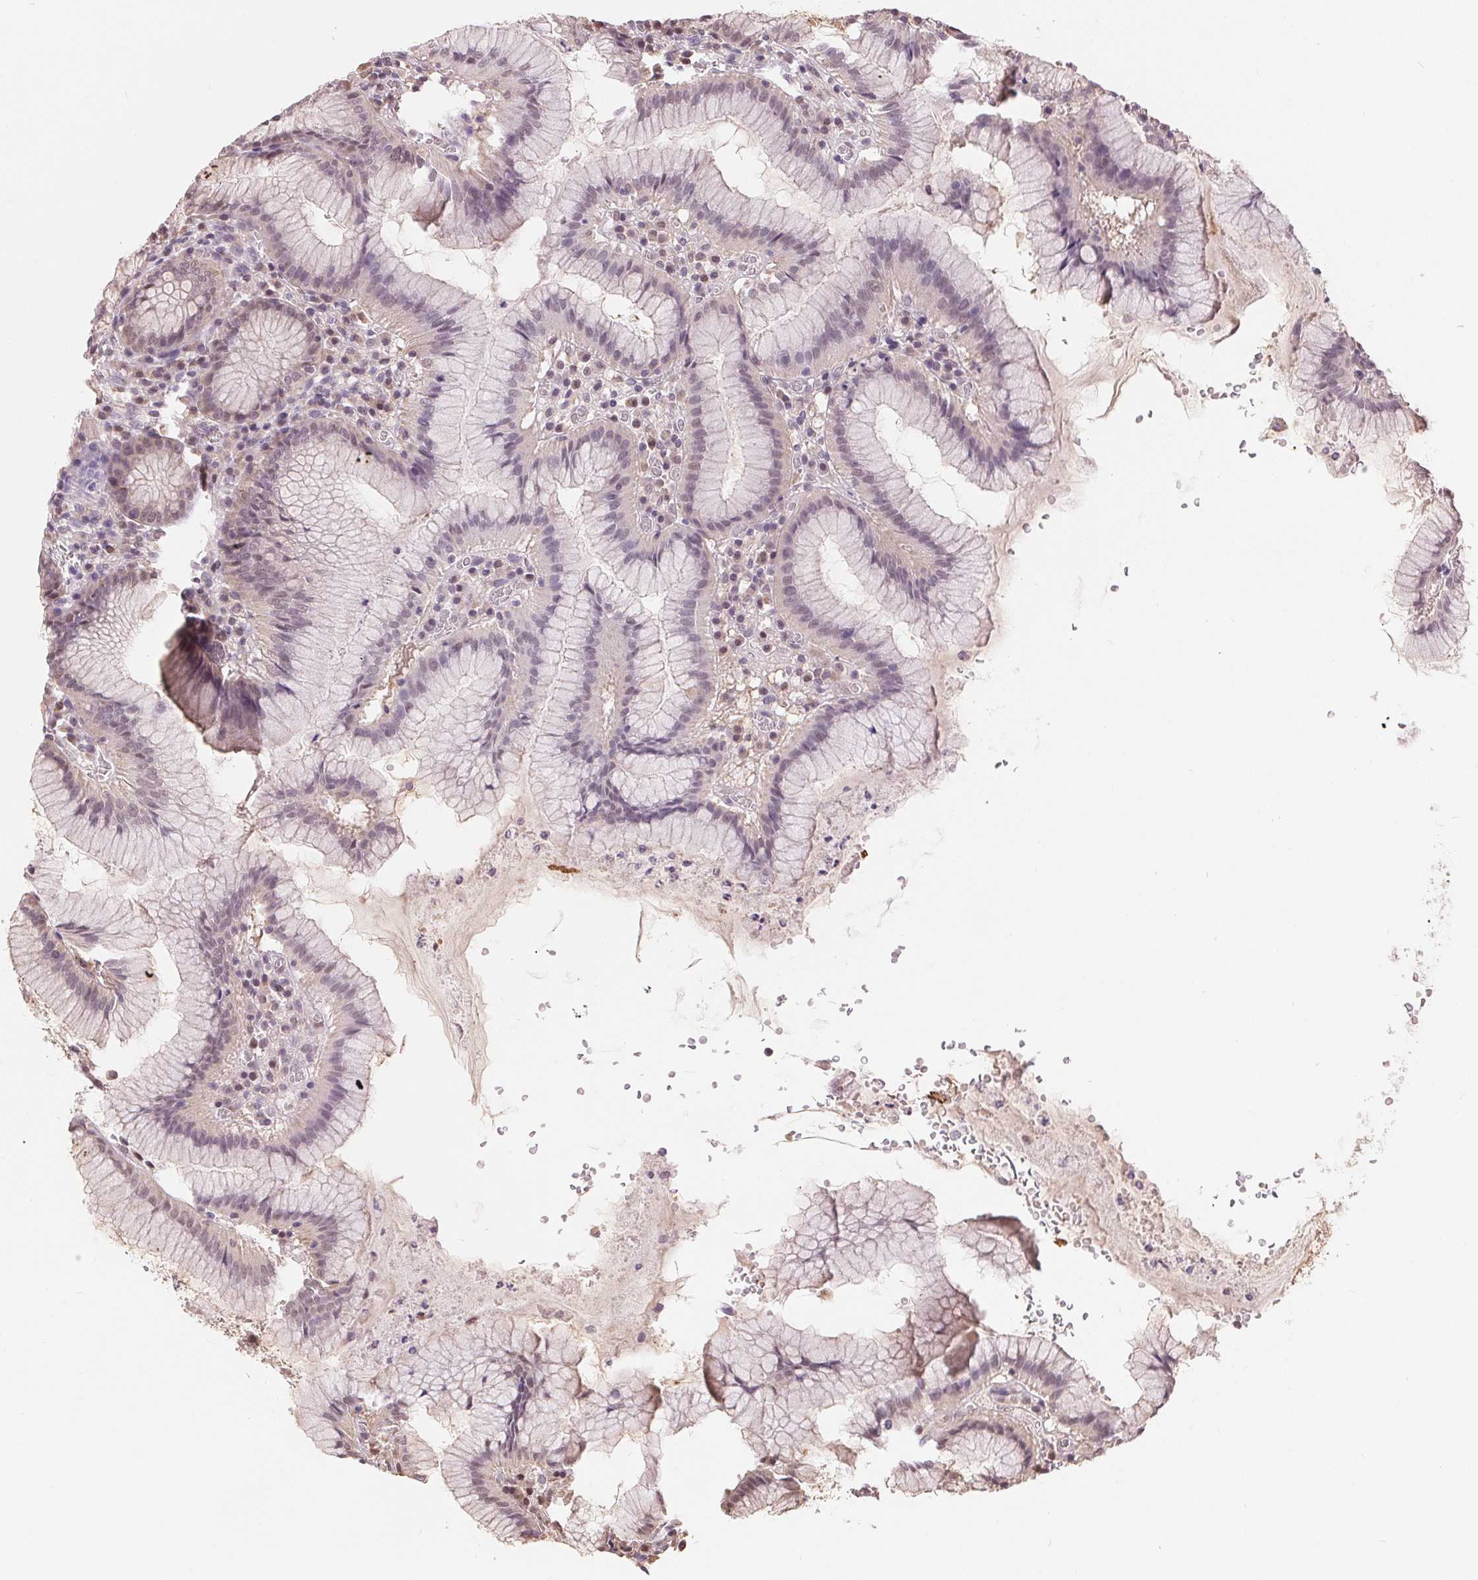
{"staining": {"intensity": "strong", "quantity": "25%-75%", "location": "cytoplasmic/membranous,nuclear"}, "tissue": "stomach", "cell_type": "Glandular cells", "image_type": "normal", "snomed": [{"axis": "morphology", "description": "Normal tissue, NOS"}, {"axis": "topography", "description": "Stomach"}], "caption": "Protein analysis of normal stomach exhibits strong cytoplasmic/membranous,nuclear staining in about 25%-75% of glandular cells.", "gene": "TMEM273", "patient": {"sex": "male", "age": 55}}